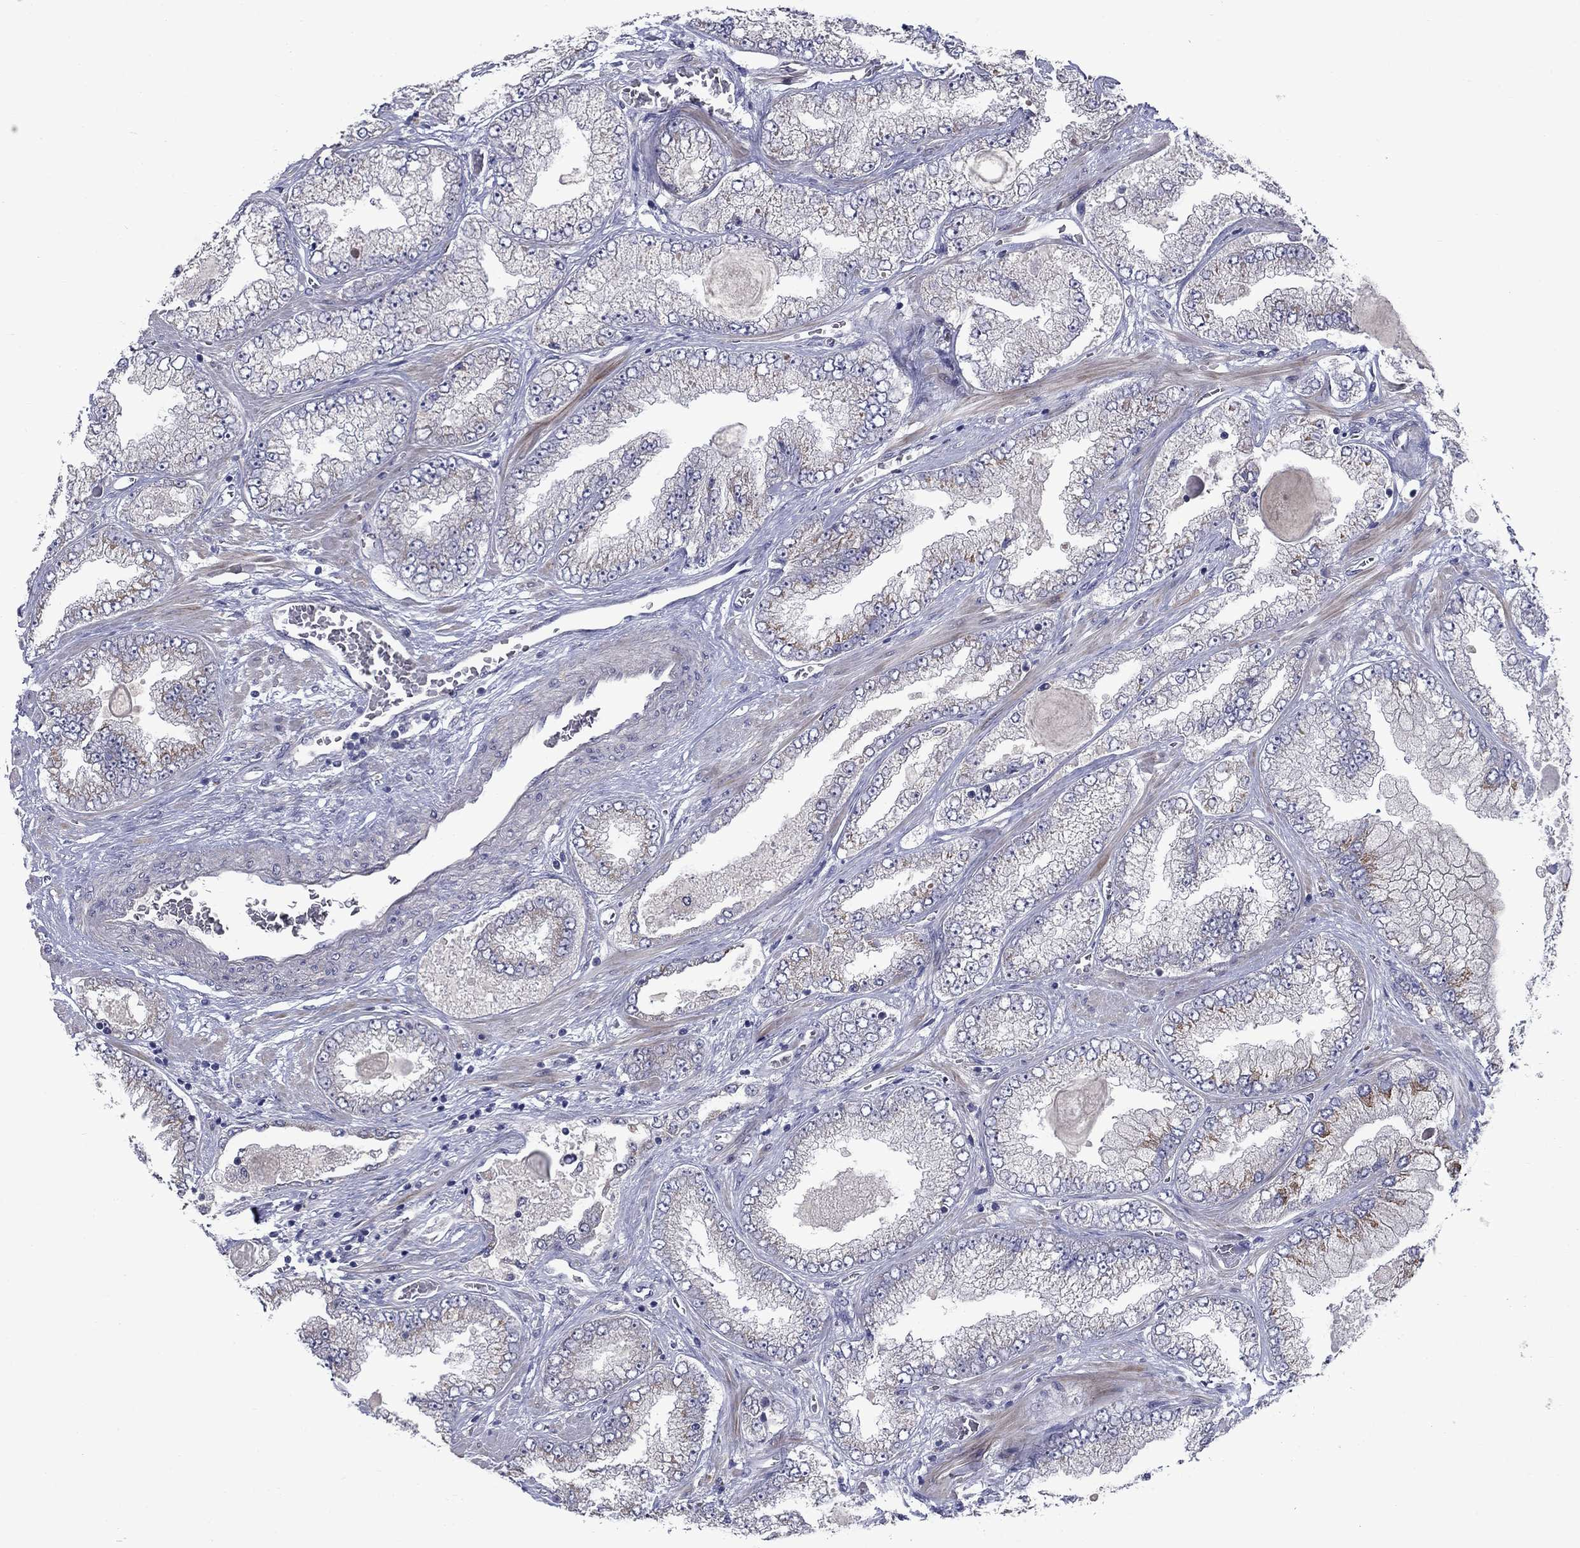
{"staining": {"intensity": "negative", "quantity": "none", "location": "none"}, "tissue": "prostate cancer", "cell_type": "Tumor cells", "image_type": "cancer", "snomed": [{"axis": "morphology", "description": "Adenocarcinoma, Low grade"}, {"axis": "topography", "description": "Prostate"}], "caption": "DAB (3,3'-diaminobenzidine) immunohistochemical staining of prostate low-grade adenocarcinoma reveals no significant positivity in tumor cells.", "gene": "FAM3B", "patient": {"sex": "male", "age": 57}}